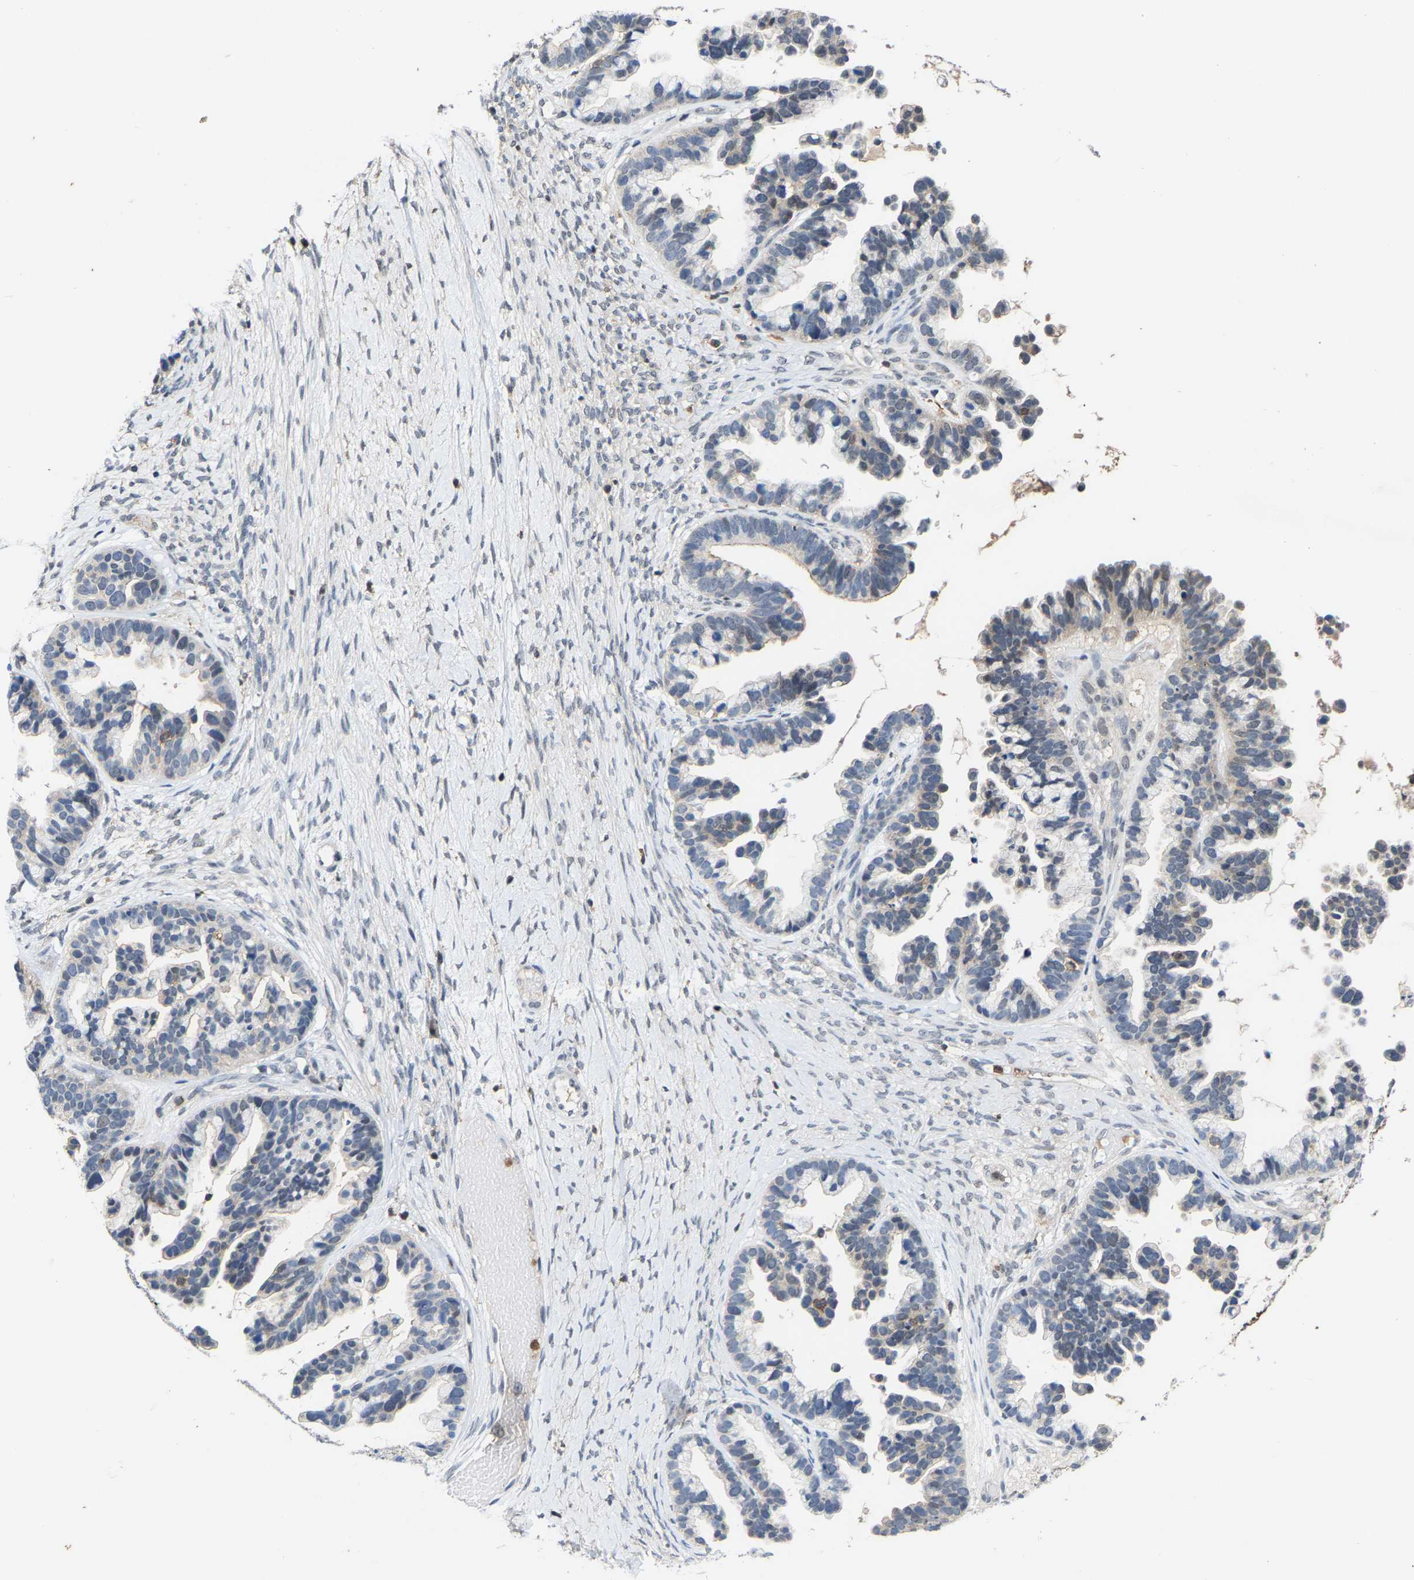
{"staining": {"intensity": "weak", "quantity": "<25%", "location": "cytoplasmic/membranous,nuclear"}, "tissue": "ovarian cancer", "cell_type": "Tumor cells", "image_type": "cancer", "snomed": [{"axis": "morphology", "description": "Cystadenocarcinoma, serous, NOS"}, {"axis": "topography", "description": "Ovary"}], "caption": "Ovarian cancer (serous cystadenocarcinoma) was stained to show a protein in brown. There is no significant staining in tumor cells.", "gene": "FGD3", "patient": {"sex": "female", "age": 56}}